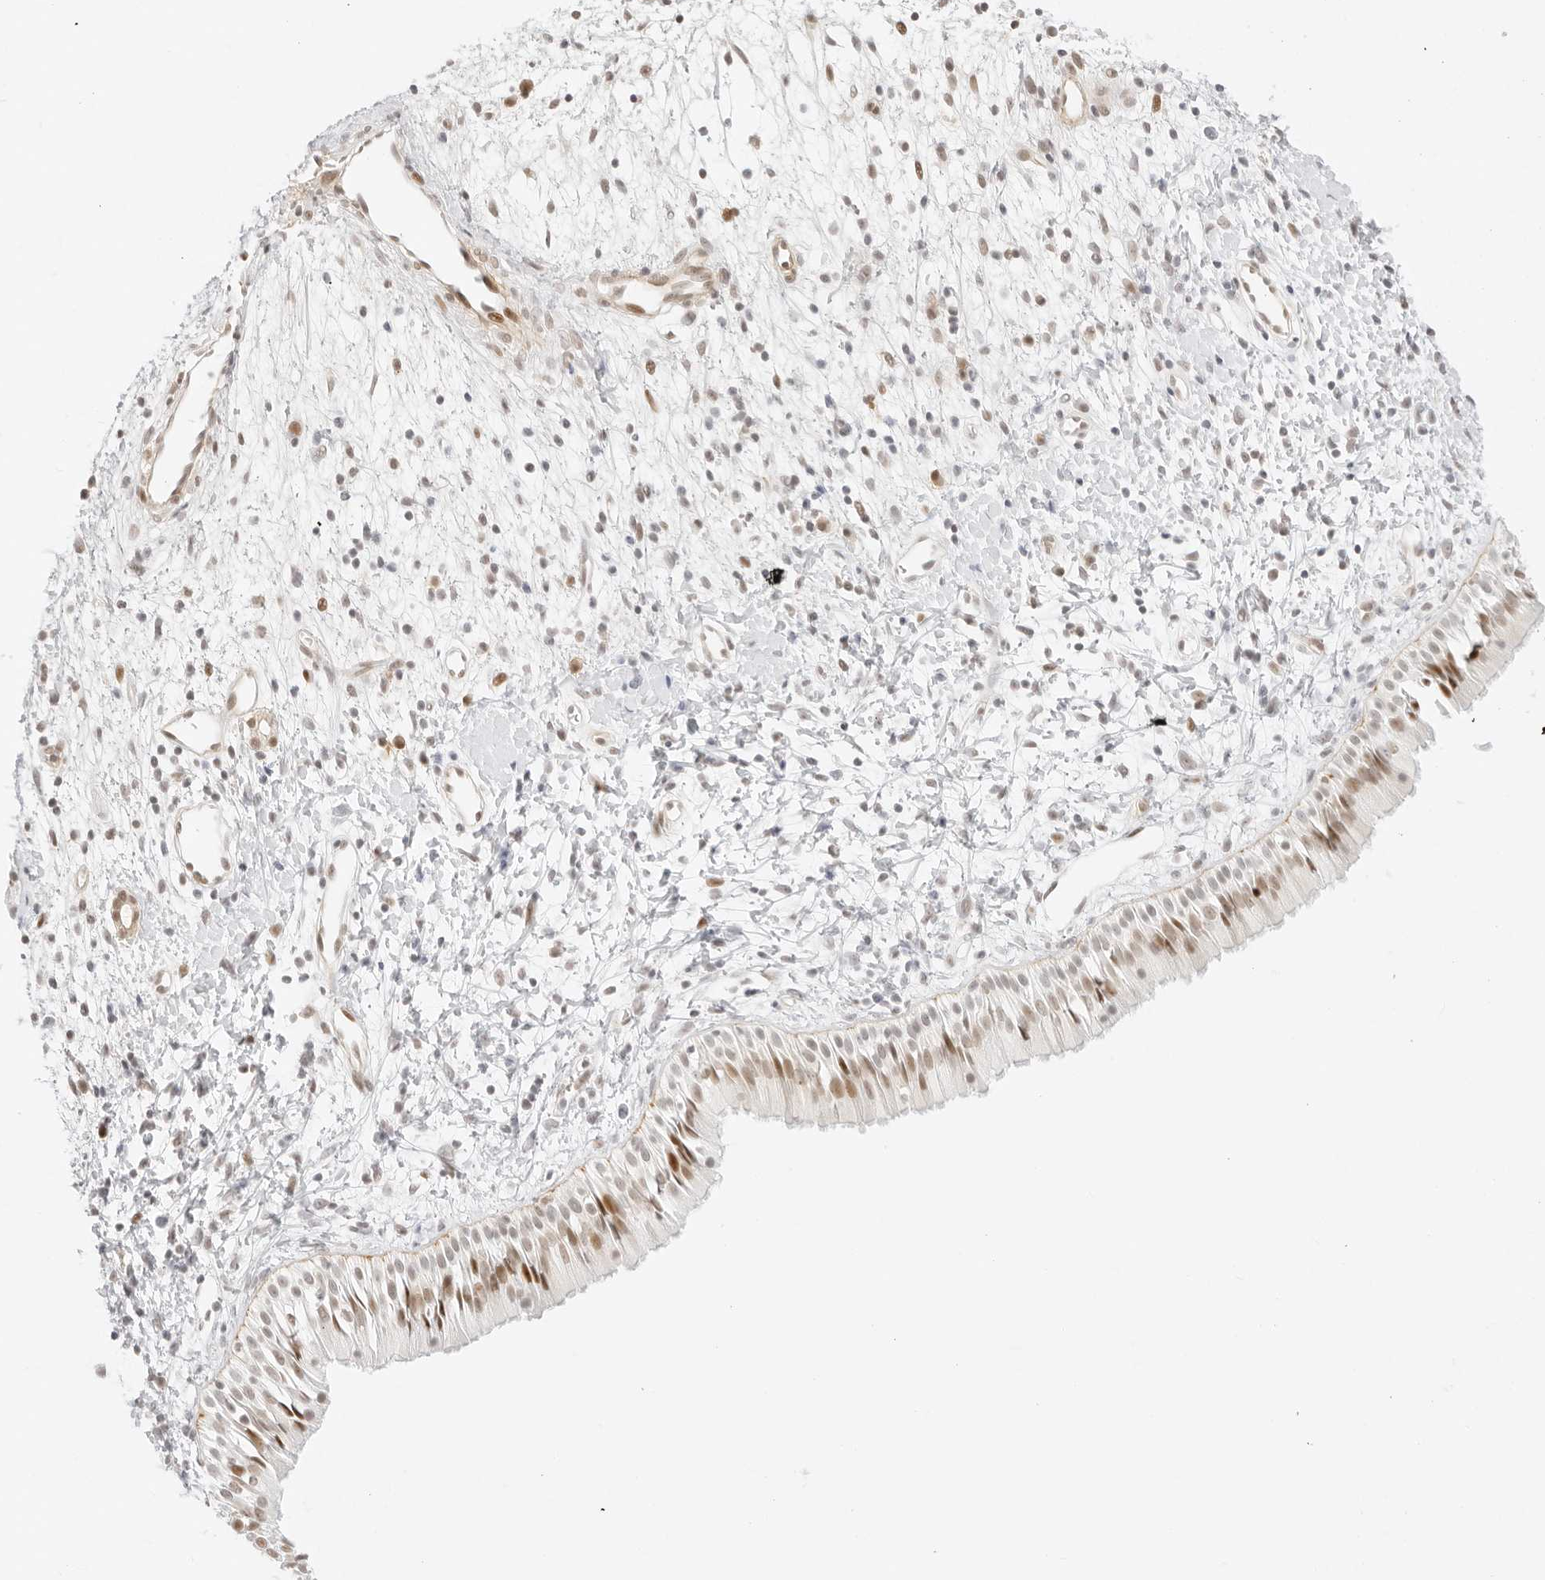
{"staining": {"intensity": "moderate", "quantity": ">75%", "location": "nuclear"}, "tissue": "nasopharynx", "cell_type": "Respiratory epithelial cells", "image_type": "normal", "snomed": [{"axis": "morphology", "description": "Normal tissue, NOS"}, {"axis": "topography", "description": "Nasopharynx"}], "caption": "This is a photomicrograph of IHC staining of unremarkable nasopharynx, which shows moderate positivity in the nuclear of respiratory epithelial cells.", "gene": "ITGA6", "patient": {"sex": "male", "age": 22}}